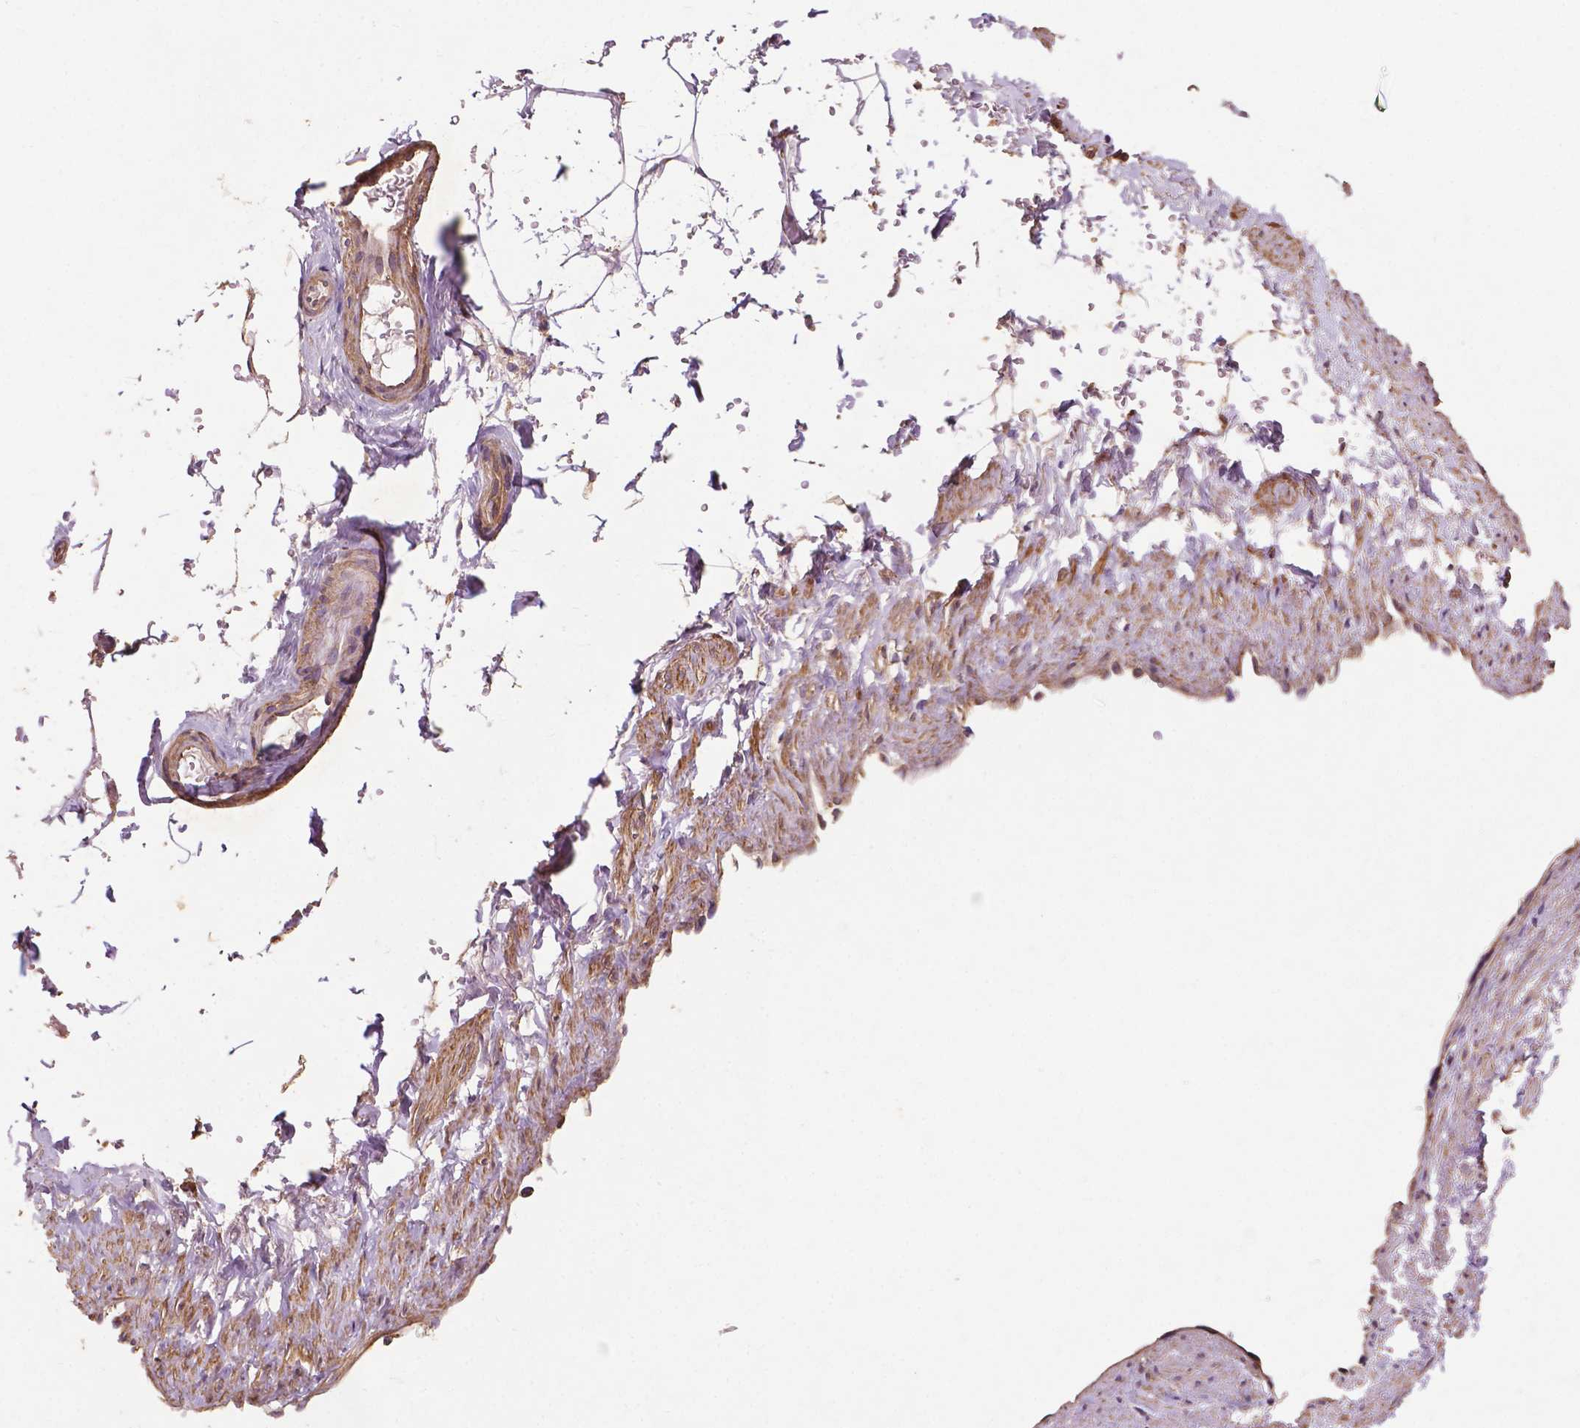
{"staining": {"intensity": "weak", "quantity": "25%-75%", "location": "cytoplasmic/membranous"}, "tissue": "adipose tissue", "cell_type": "Adipocytes", "image_type": "normal", "snomed": [{"axis": "morphology", "description": "Normal tissue, NOS"}, {"axis": "topography", "description": "Prostate"}, {"axis": "topography", "description": "Peripheral nerve tissue"}], "caption": "A photomicrograph showing weak cytoplasmic/membranous positivity in about 25%-75% of adipocytes in unremarkable adipose tissue, as visualized by brown immunohistochemical staining.", "gene": "CCDC71L", "patient": {"sex": "male", "age": 55}}